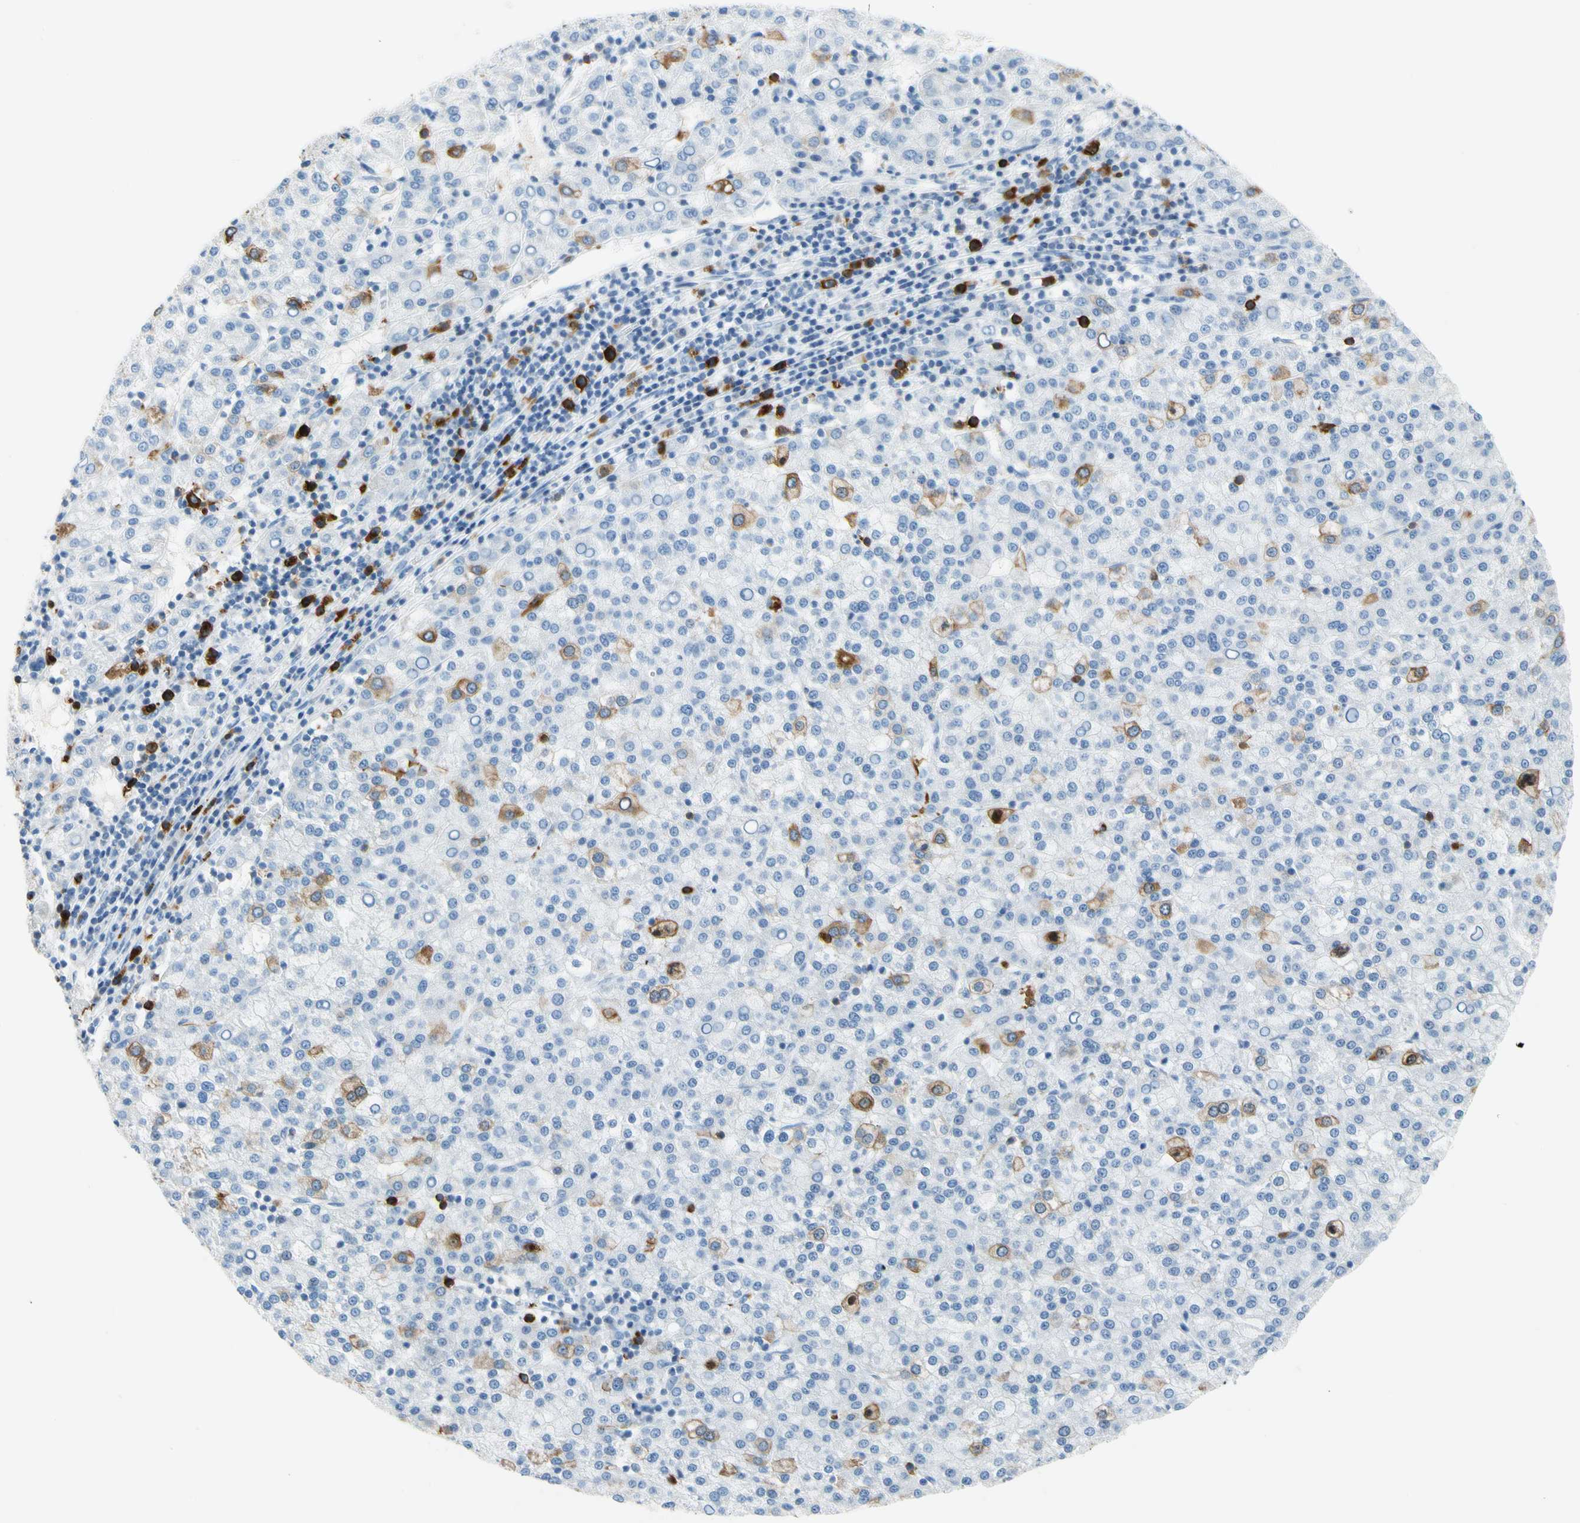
{"staining": {"intensity": "moderate", "quantity": "<25%", "location": "cytoplasmic/membranous"}, "tissue": "liver cancer", "cell_type": "Tumor cells", "image_type": "cancer", "snomed": [{"axis": "morphology", "description": "Carcinoma, Hepatocellular, NOS"}, {"axis": "topography", "description": "Liver"}], "caption": "Immunohistochemistry (DAB) staining of hepatocellular carcinoma (liver) displays moderate cytoplasmic/membranous protein positivity in about <25% of tumor cells.", "gene": "TACC3", "patient": {"sex": "female", "age": 58}}